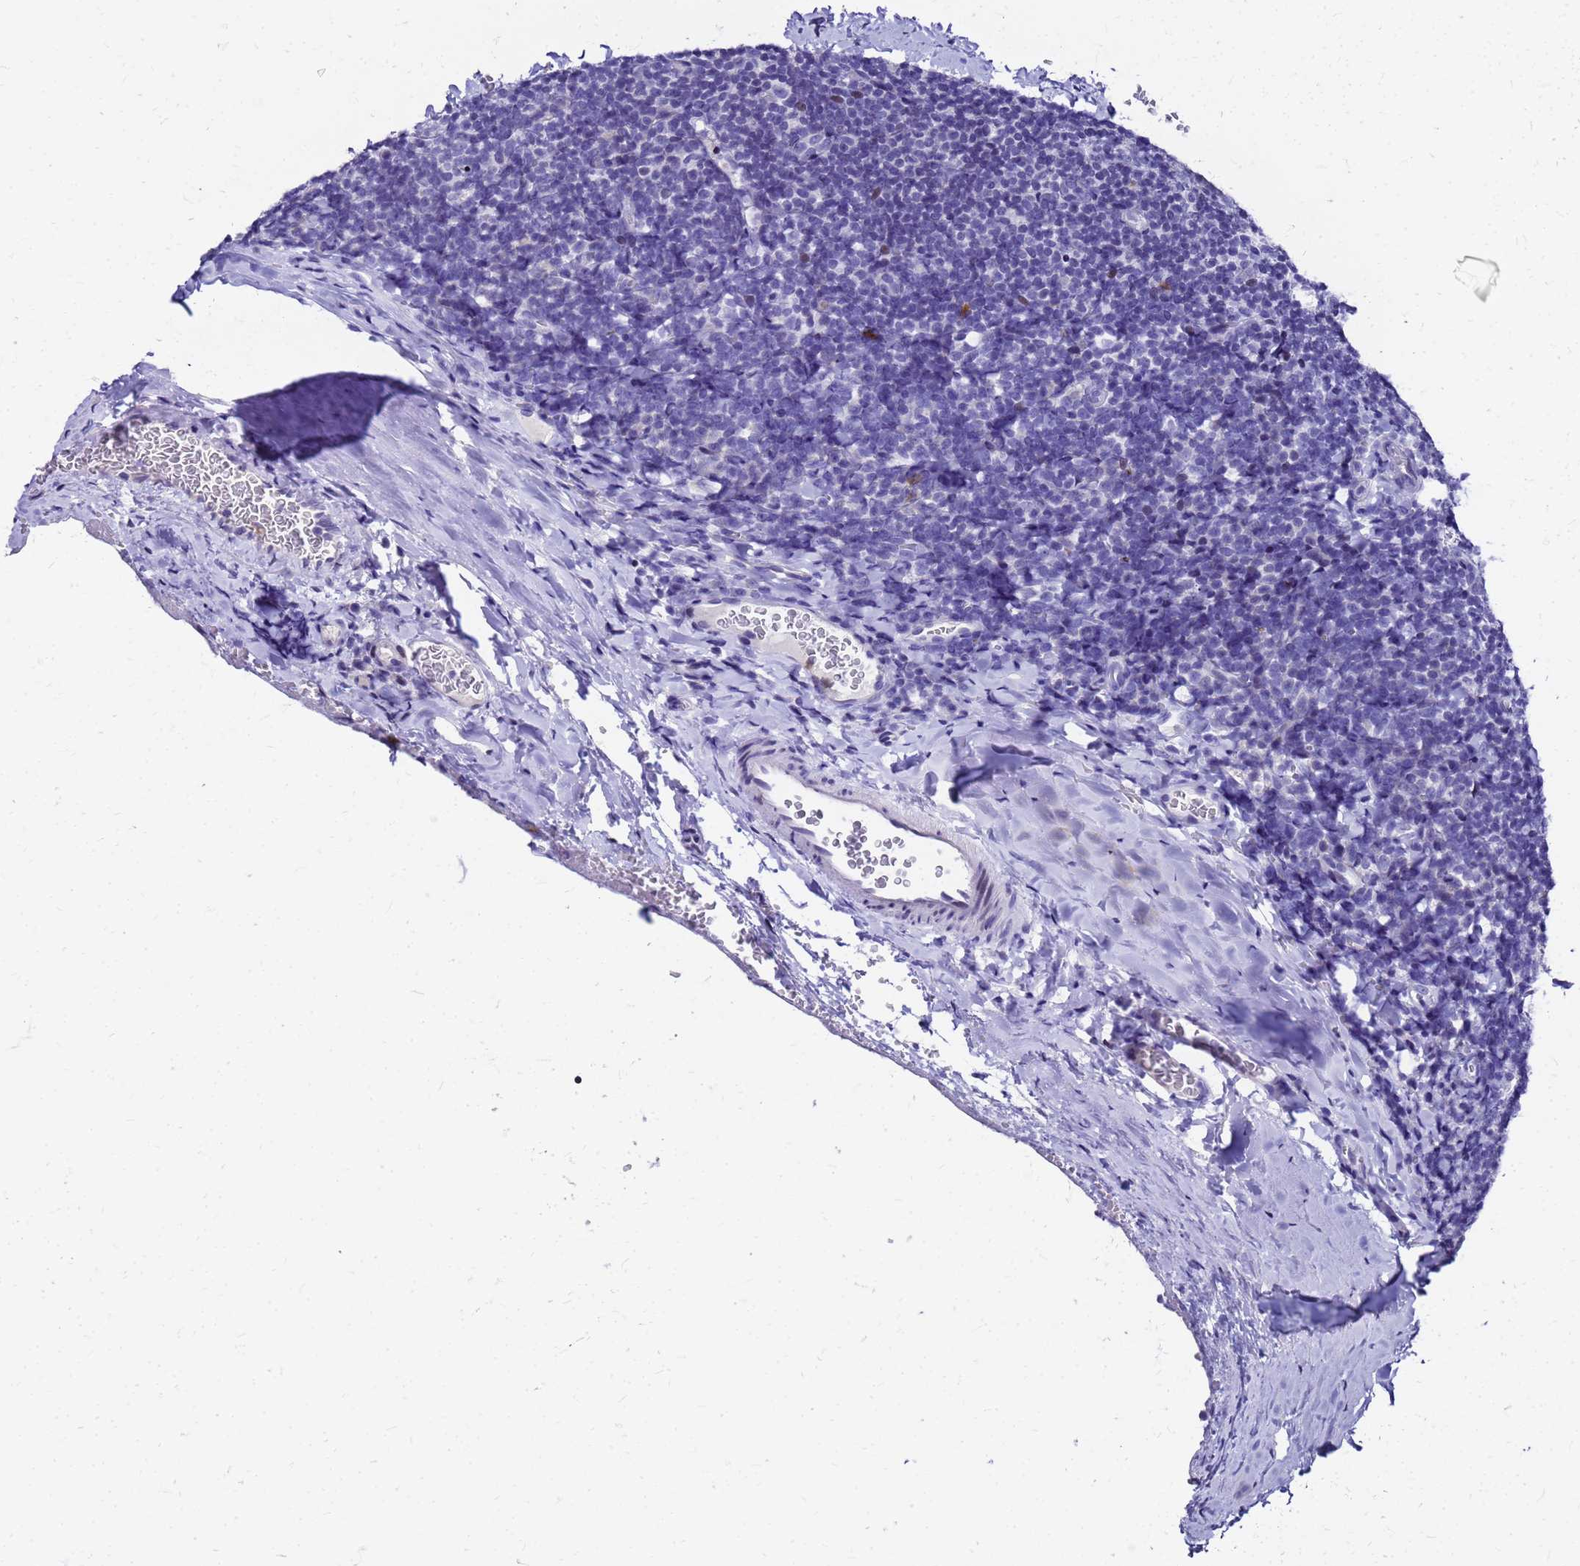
{"staining": {"intensity": "negative", "quantity": "none", "location": "none"}, "tissue": "tonsil", "cell_type": "Germinal center cells", "image_type": "normal", "snomed": [{"axis": "morphology", "description": "Normal tissue, NOS"}, {"axis": "topography", "description": "Tonsil"}], "caption": "This histopathology image is of benign tonsil stained with immunohistochemistry to label a protein in brown with the nuclei are counter-stained blue. There is no staining in germinal center cells. (Stains: DAB (3,3'-diaminobenzidine) immunohistochemistry with hematoxylin counter stain, Microscopy: brightfield microscopy at high magnification).", "gene": "SMIM21", "patient": {"sex": "male", "age": 17}}